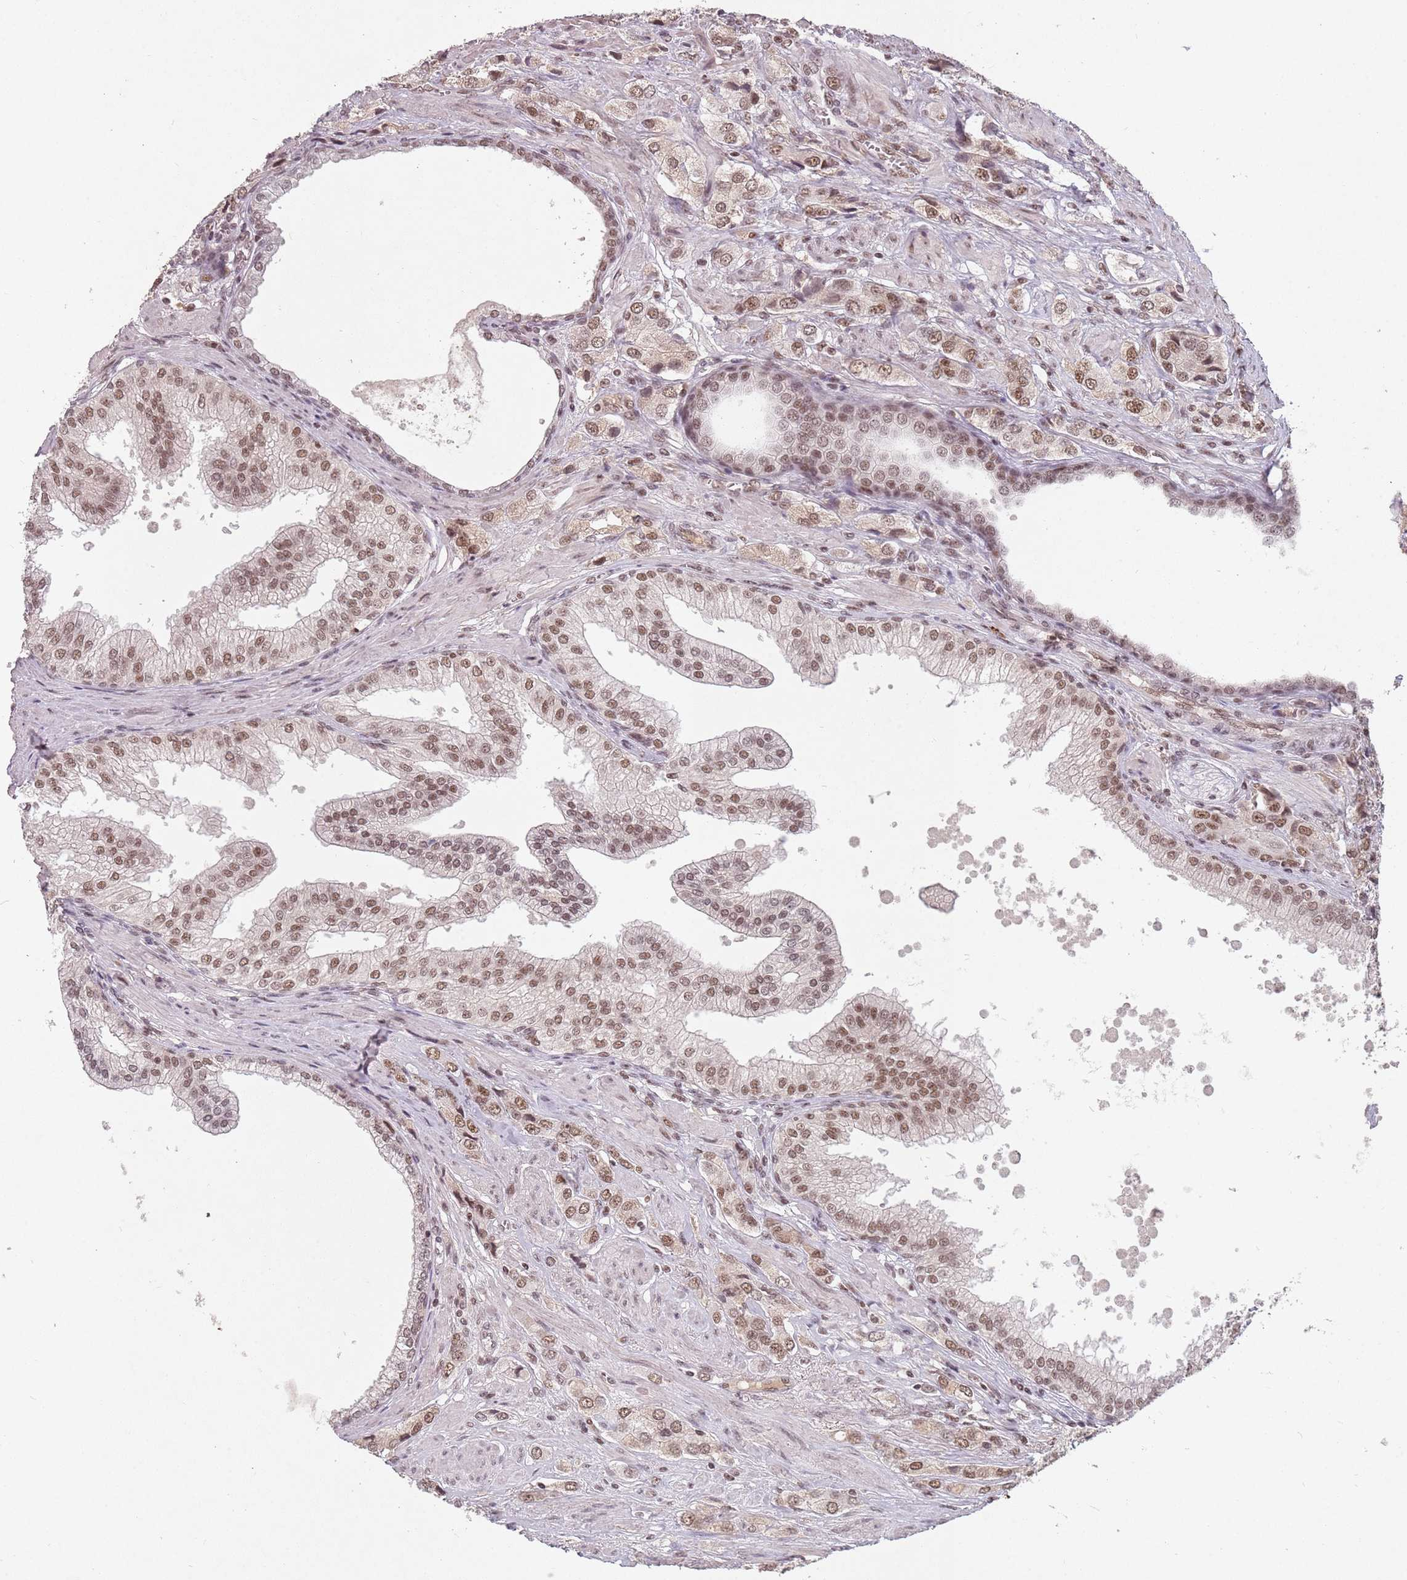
{"staining": {"intensity": "moderate", "quantity": ">75%", "location": "nuclear"}, "tissue": "prostate cancer", "cell_type": "Tumor cells", "image_type": "cancer", "snomed": [{"axis": "morphology", "description": "Adenocarcinoma, High grade"}, {"axis": "topography", "description": "Prostate and seminal vesicle, NOS"}], "caption": "Prostate cancer tissue reveals moderate nuclear staining in about >75% of tumor cells Immunohistochemistry (ihc) stains the protein of interest in brown and the nuclei are stained blue.", "gene": "NCBP1", "patient": {"sex": "male", "age": 64}}